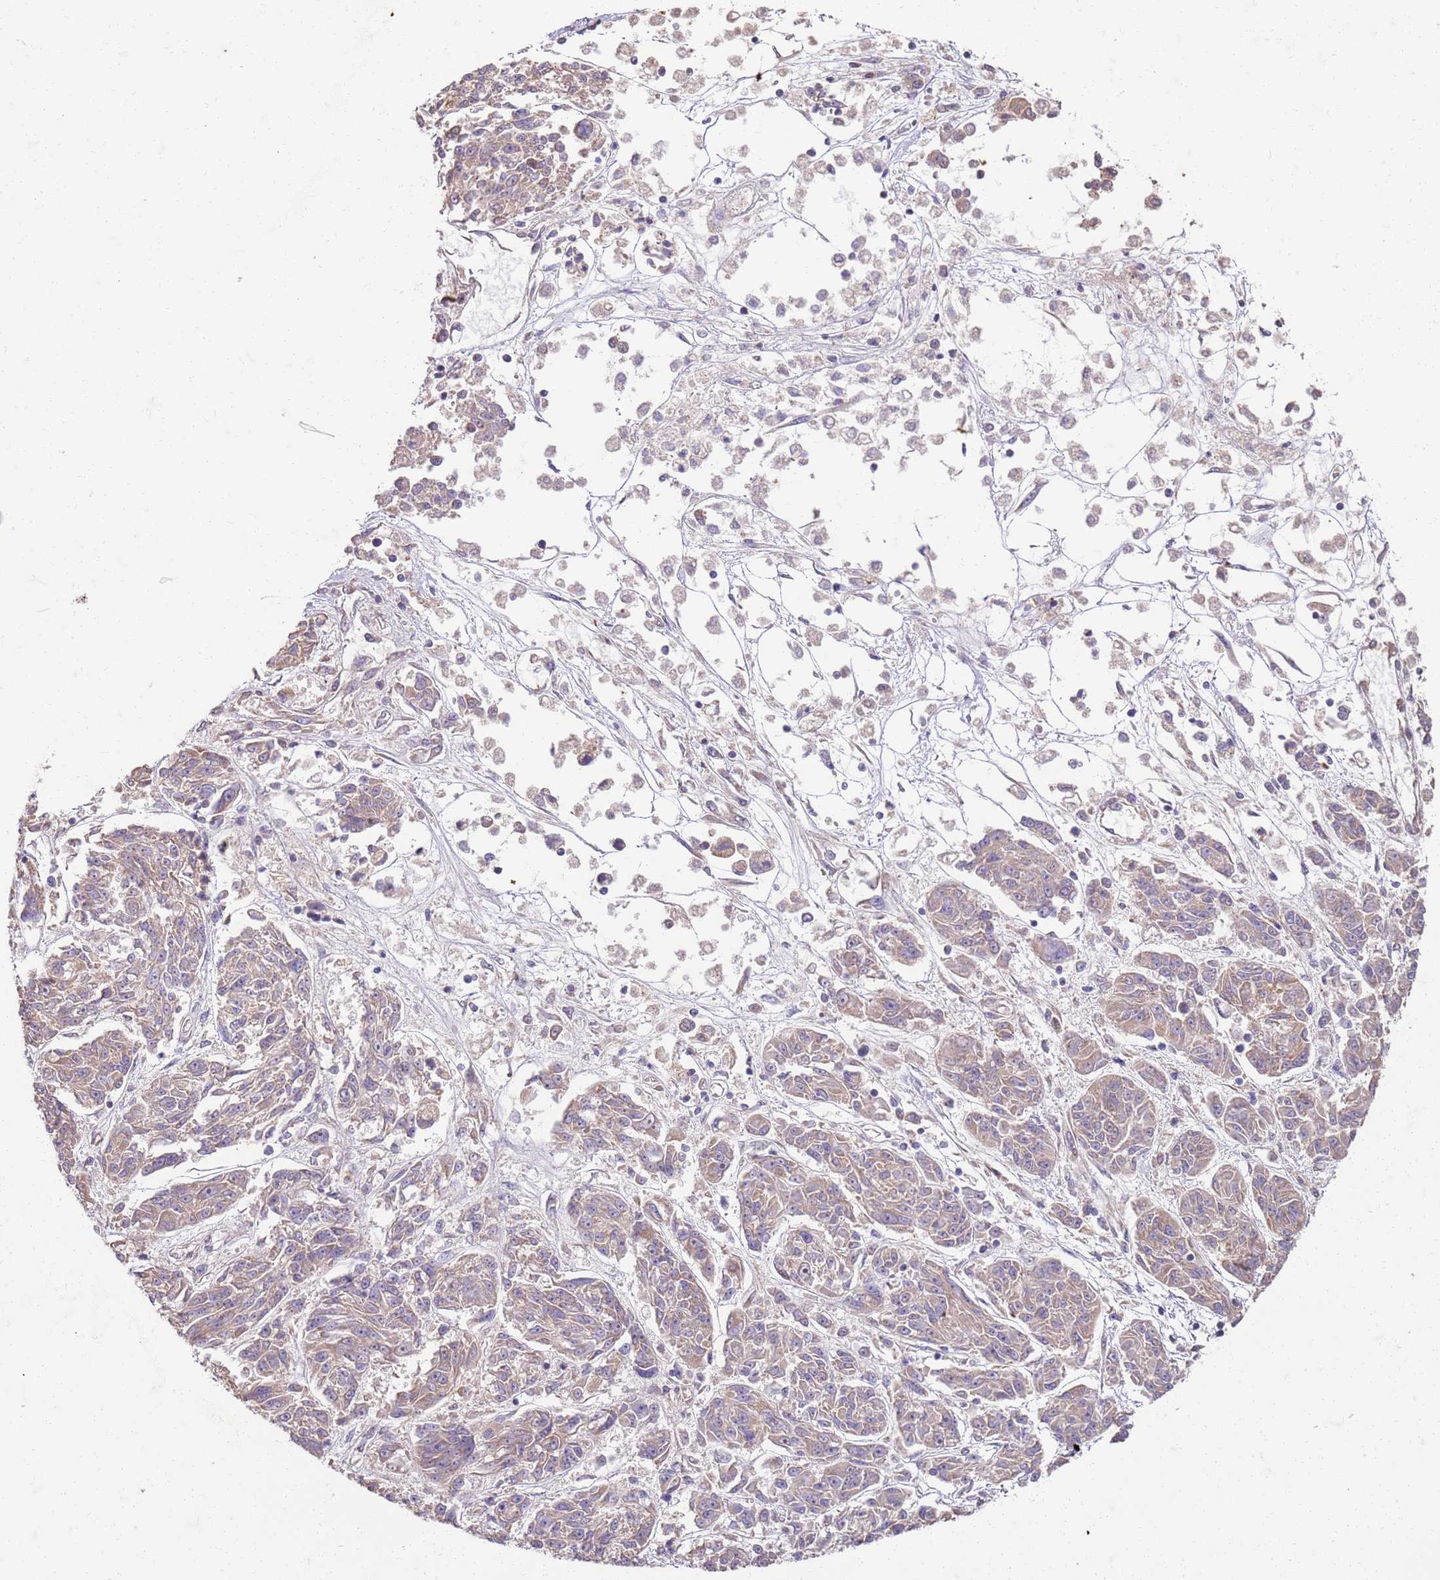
{"staining": {"intensity": "weak", "quantity": "<25%", "location": "cytoplasmic/membranous"}, "tissue": "melanoma", "cell_type": "Tumor cells", "image_type": "cancer", "snomed": [{"axis": "morphology", "description": "Malignant melanoma, NOS"}, {"axis": "topography", "description": "Skin"}], "caption": "Melanoma was stained to show a protein in brown. There is no significant positivity in tumor cells.", "gene": "OSBP", "patient": {"sex": "male", "age": 53}}